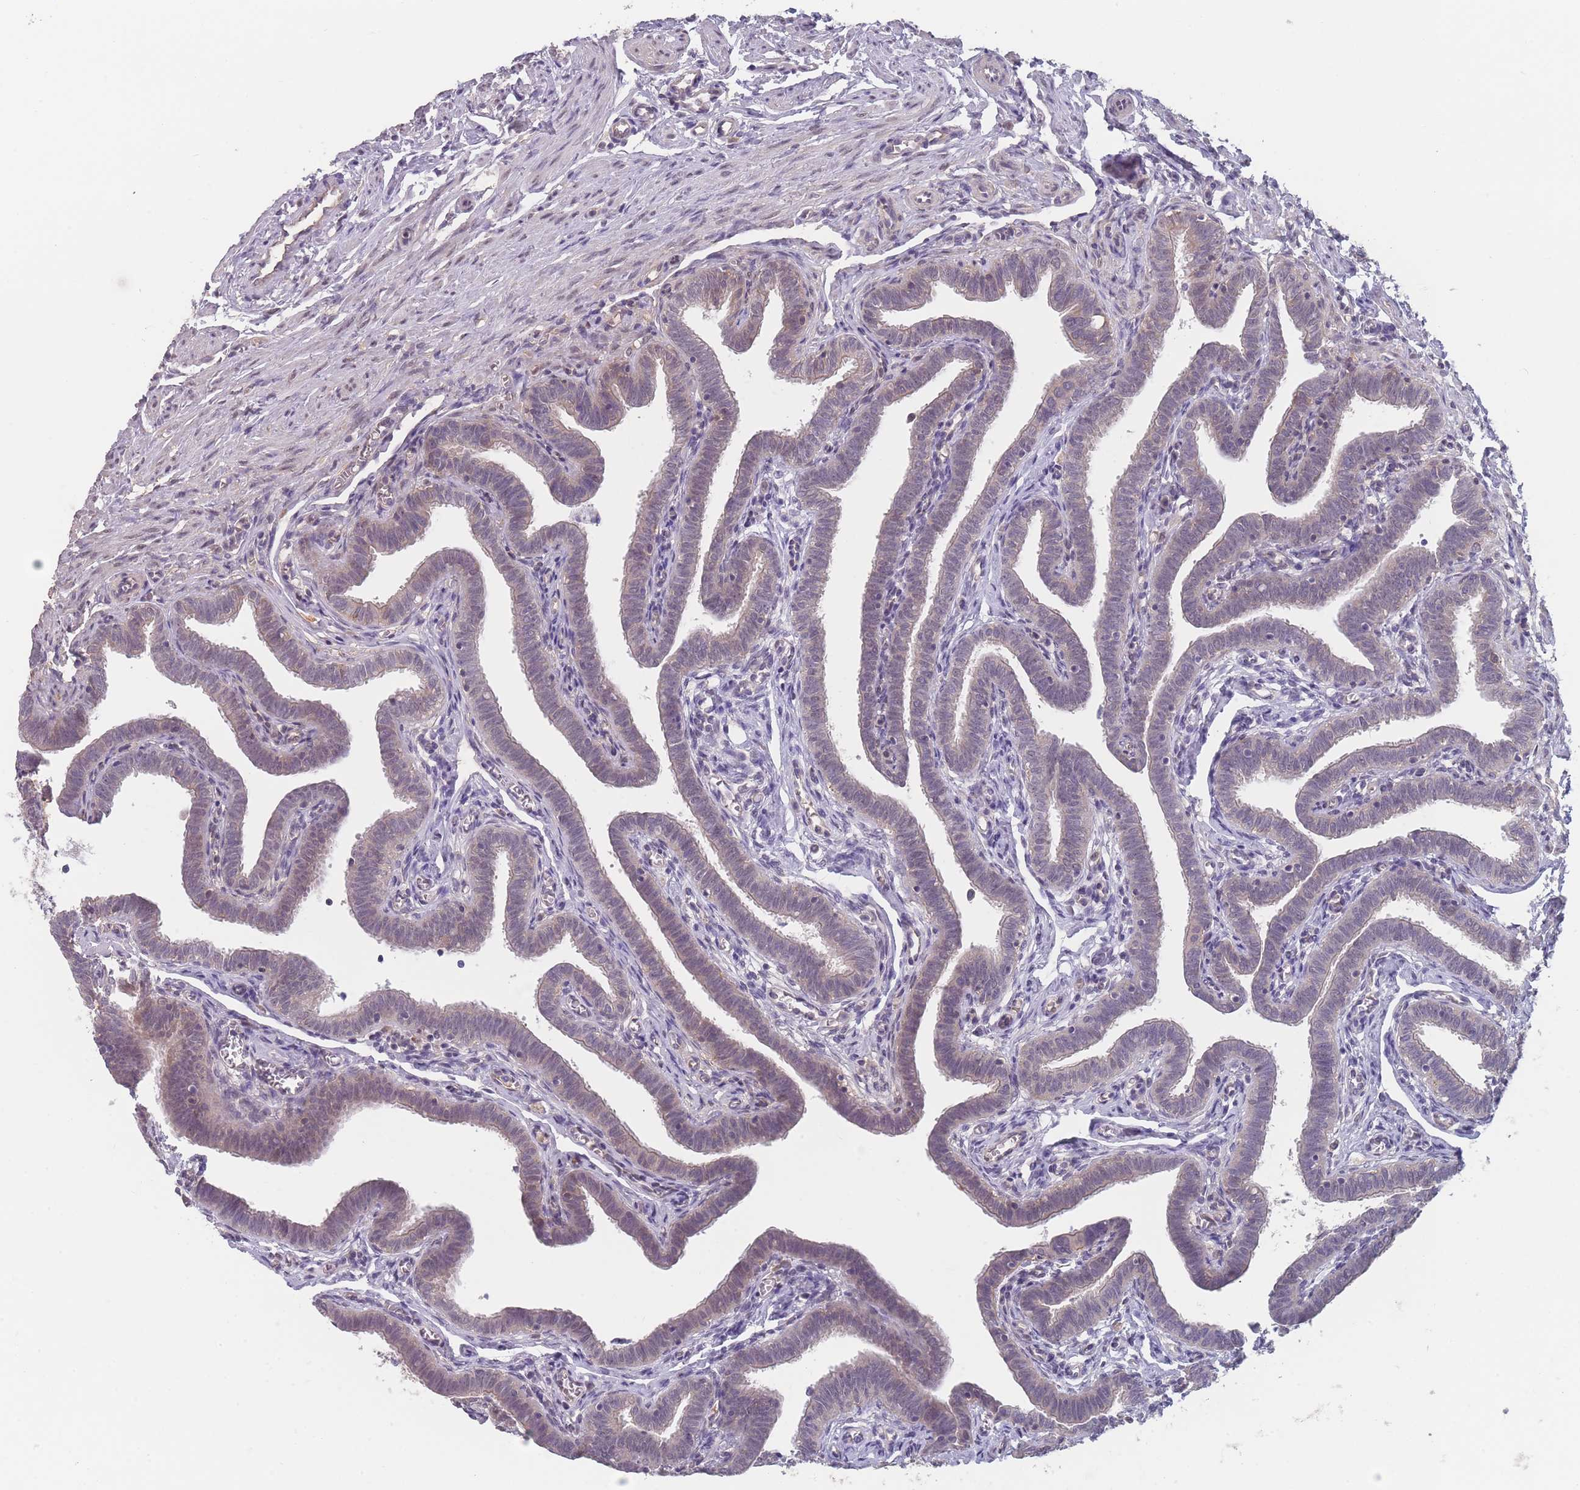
{"staining": {"intensity": "moderate", "quantity": "<25%", "location": "nuclear"}, "tissue": "fallopian tube", "cell_type": "Glandular cells", "image_type": "normal", "snomed": [{"axis": "morphology", "description": "Normal tissue, NOS"}, {"axis": "topography", "description": "Fallopian tube"}], "caption": "A histopathology image of human fallopian tube stained for a protein exhibits moderate nuclear brown staining in glandular cells. (DAB (3,3'-diaminobenzidine) IHC, brown staining for protein, blue staining for nuclei).", "gene": "ANKRD10", "patient": {"sex": "female", "age": 36}}